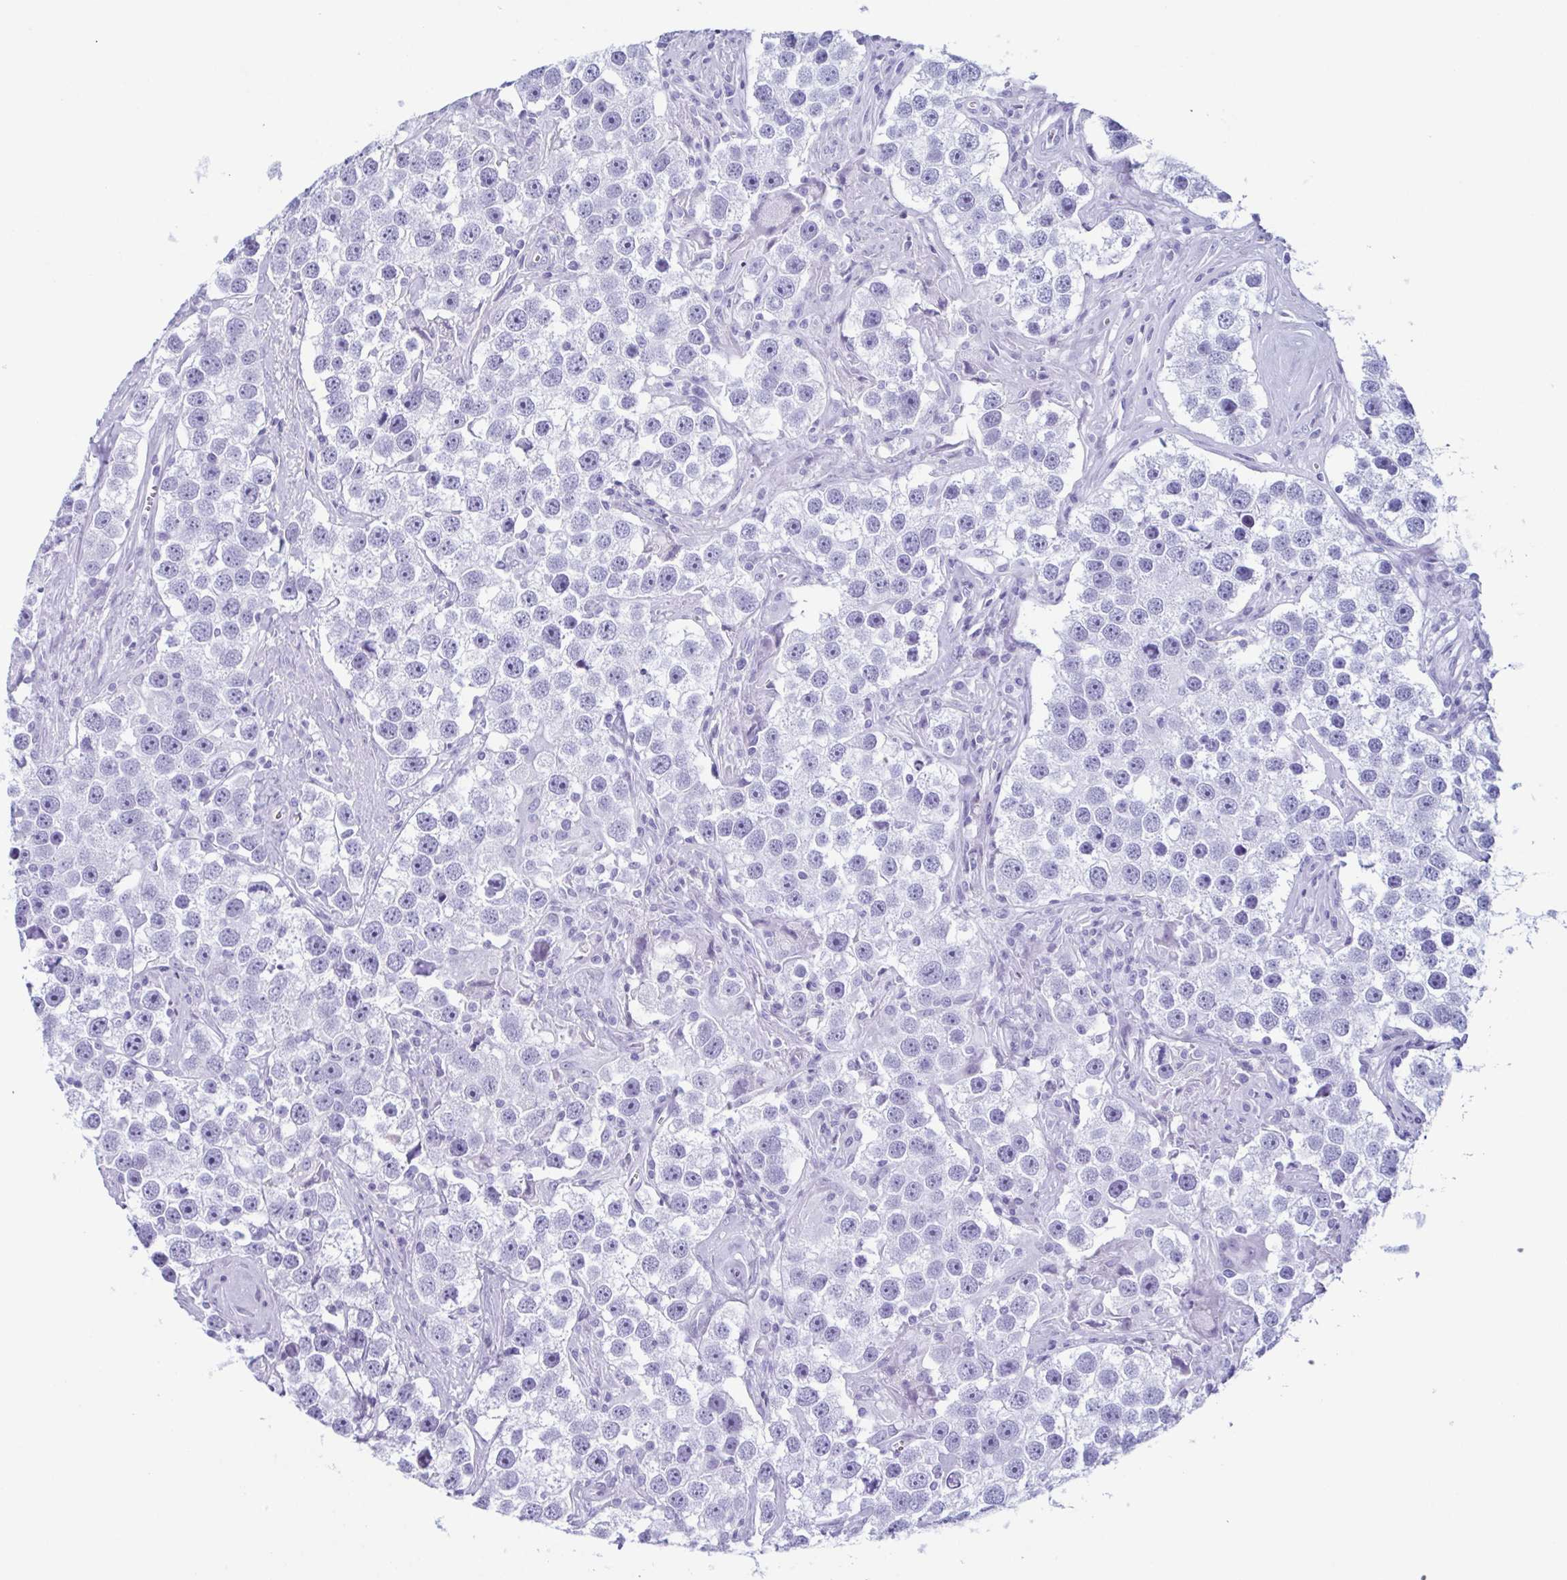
{"staining": {"intensity": "negative", "quantity": "none", "location": "none"}, "tissue": "testis cancer", "cell_type": "Tumor cells", "image_type": "cancer", "snomed": [{"axis": "morphology", "description": "Seminoma, NOS"}, {"axis": "topography", "description": "Testis"}], "caption": "Immunohistochemical staining of testis cancer reveals no significant expression in tumor cells.", "gene": "ENKUR", "patient": {"sex": "male", "age": 49}}